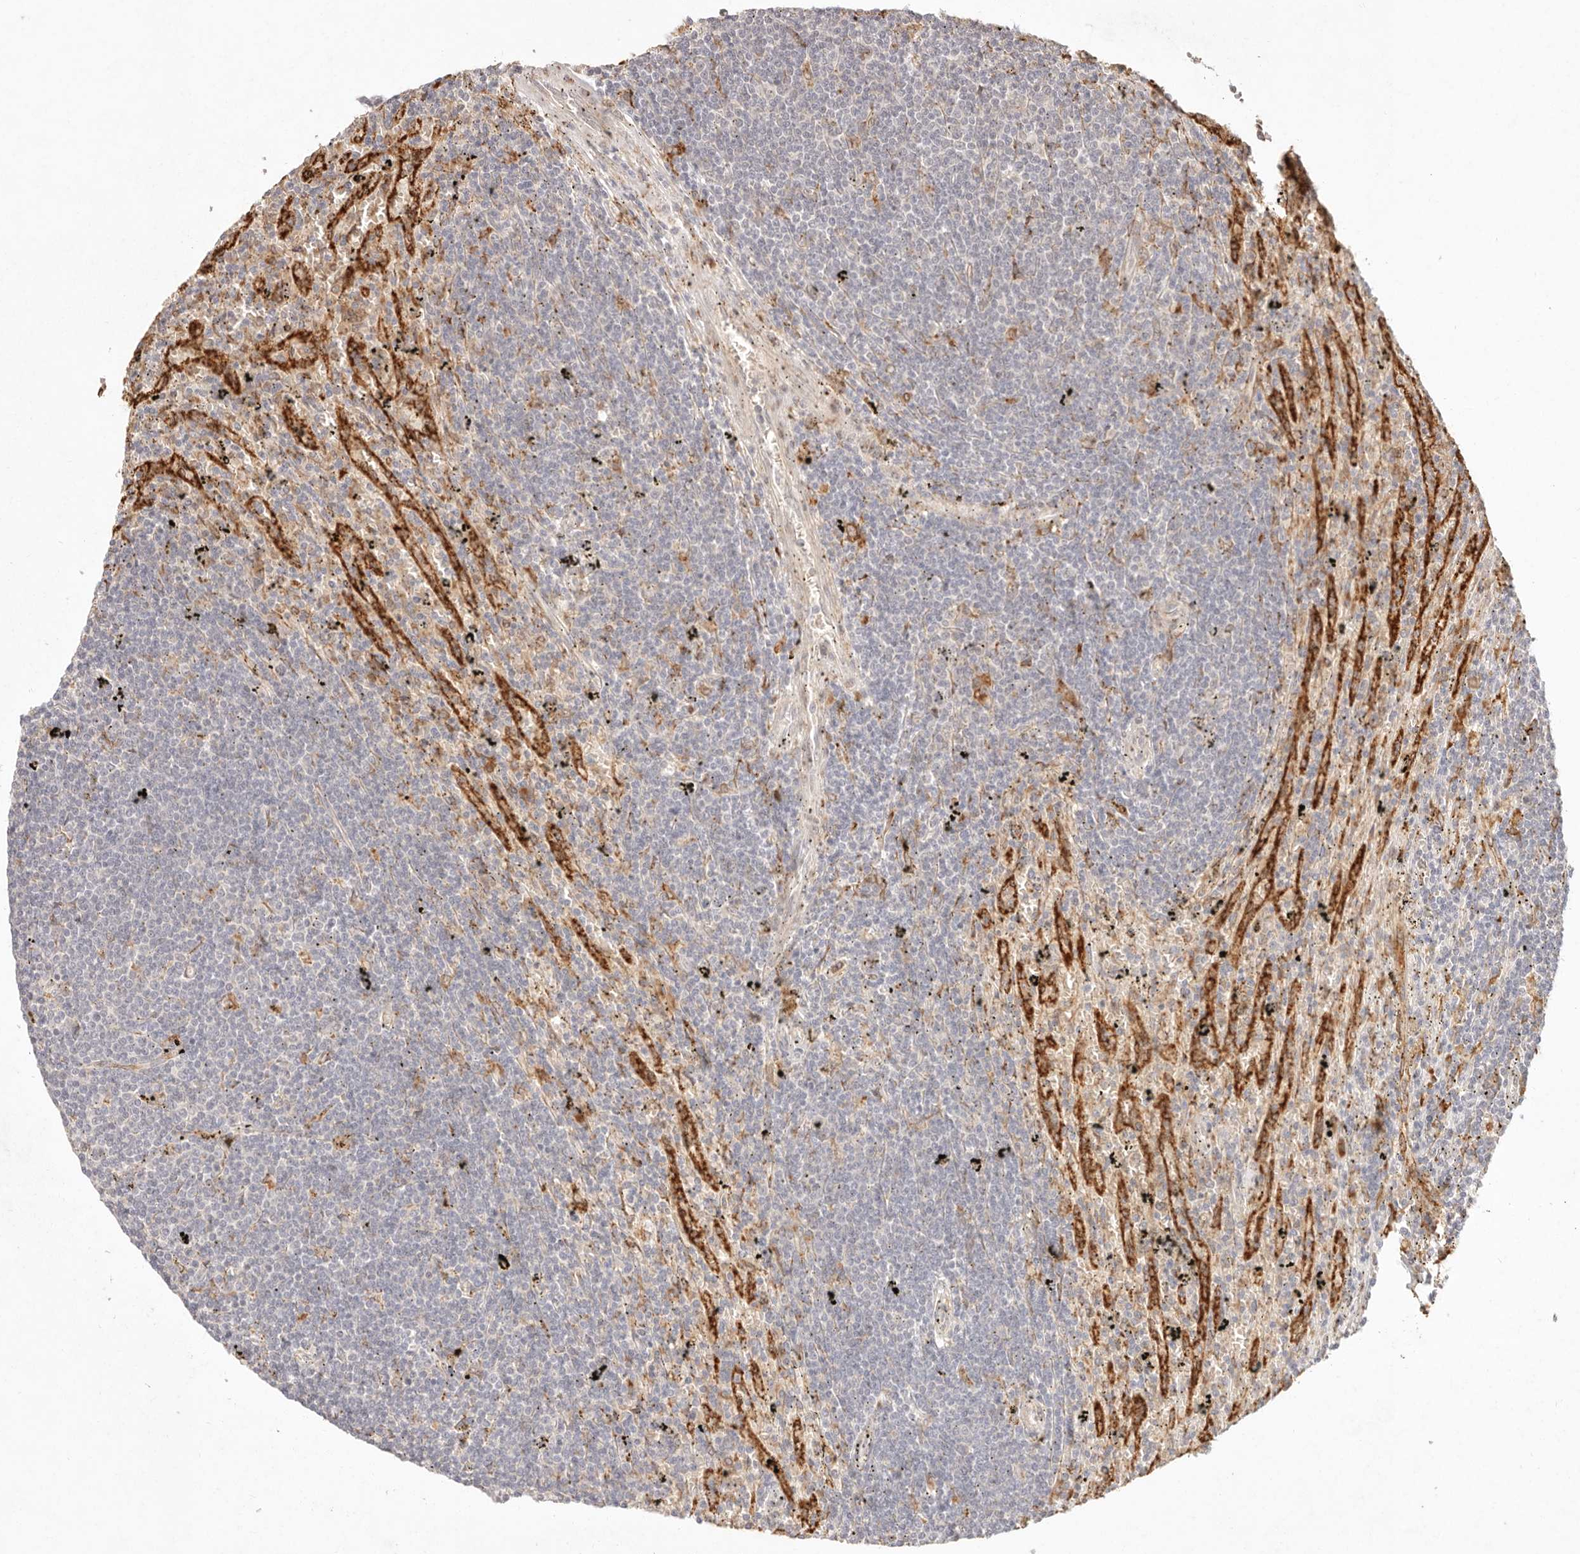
{"staining": {"intensity": "negative", "quantity": "none", "location": "none"}, "tissue": "lymphoma", "cell_type": "Tumor cells", "image_type": "cancer", "snomed": [{"axis": "morphology", "description": "Malignant lymphoma, non-Hodgkin's type, Low grade"}, {"axis": "topography", "description": "Spleen"}], "caption": "Tumor cells show no significant expression in low-grade malignant lymphoma, non-Hodgkin's type. (DAB (3,3'-diaminobenzidine) immunohistochemistry, high magnification).", "gene": "C1orf127", "patient": {"sex": "male", "age": 76}}